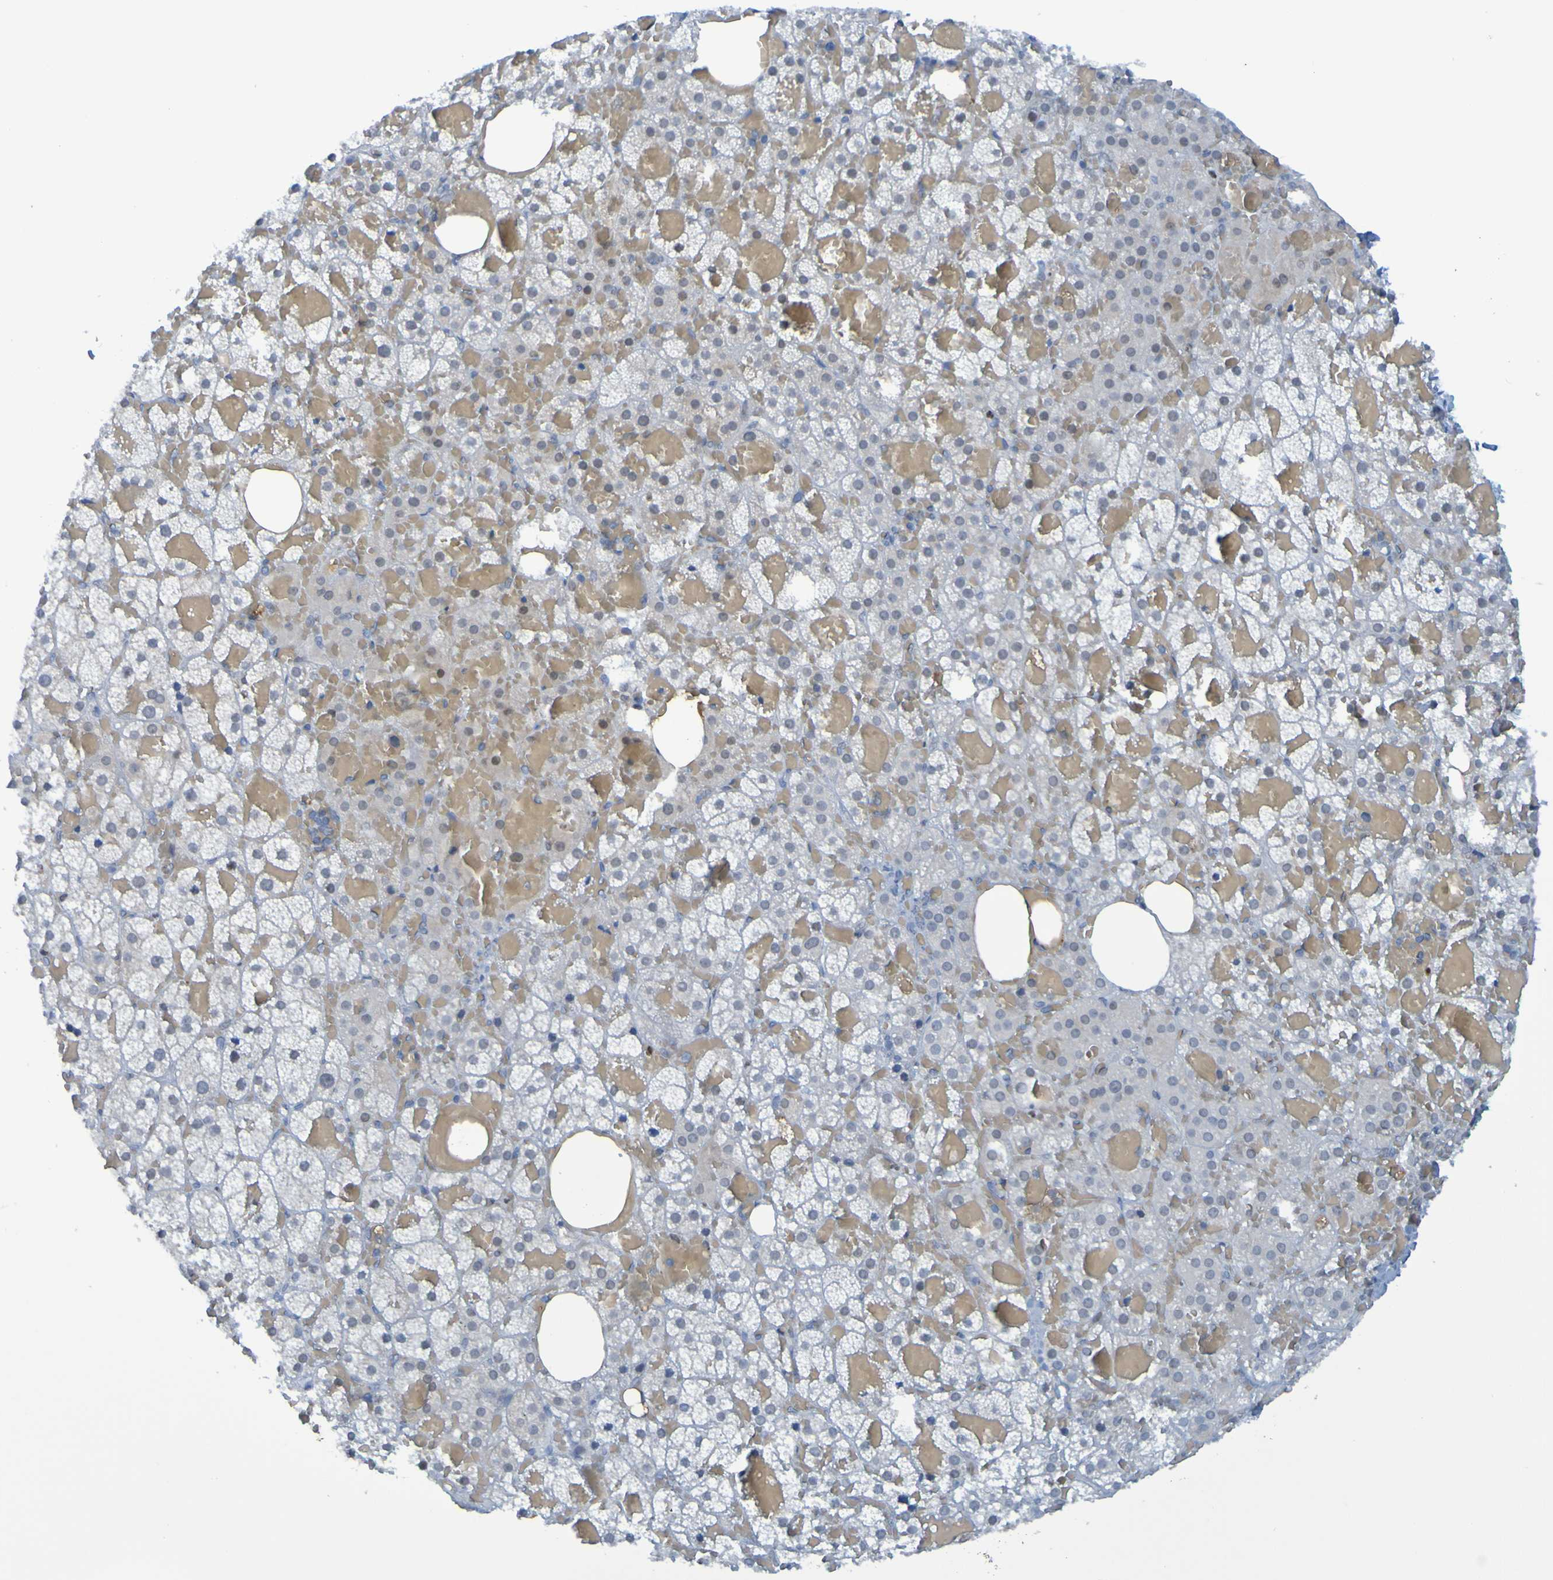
{"staining": {"intensity": "negative", "quantity": "none", "location": "none"}, "tissue": "adrenal gland", "cell_type": "Glandular cells", "image_type": "normal", "snomed": [{"axis": "morphology", "description": "Normal tissue, NOS"}, {"axis": "topography", "description": "Adrenal gland"}], "caption": "There is no significant positivity in glandular cells of adrenal gland. (Stains: DAB (3,3'-diaminobenzidine) immunohistochemistry with hematoxylin counter stain, Microscopy: brightfield microscopy at high magnification).", "gene": "USP36", "patient": {"sex": "female", "age": 59}}